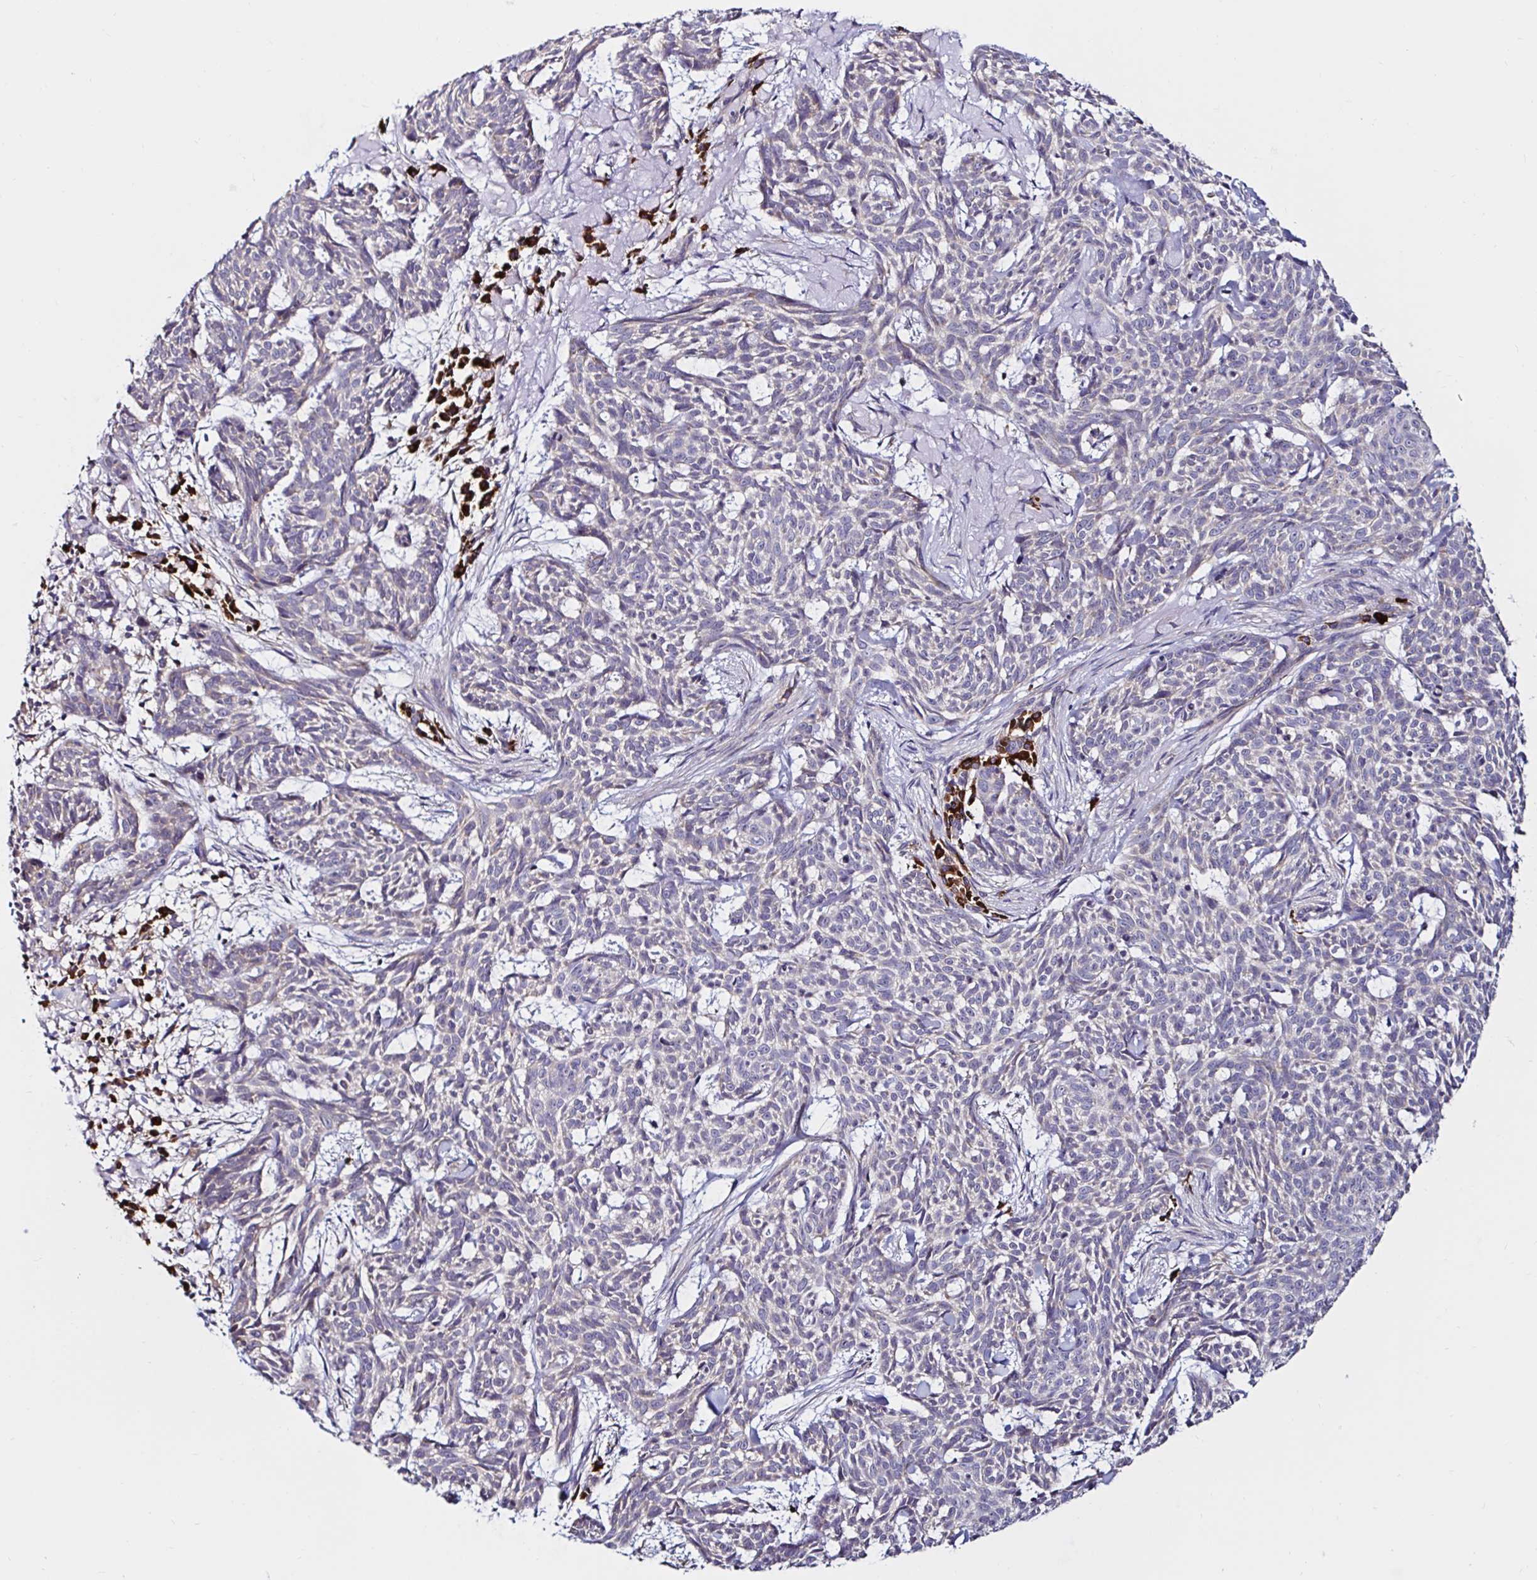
{"staining": {"intensity": "negative", "quantity": "none", "location": "none"}, "tissue": "skin cancer", "cell_type": "Tumor cells", "image_type": "cancer", "snomed": [{"axis": "morphology", "description": "Basal cell carcinoma"}, {"axis": "topography", "description": "Skin"}], "caption": "This is an immunohistochemistry photomicrograph of skin cancer. There is no staining in tumor cells.", "gene": "VSIG2", "patient": {"sex": "female", "age": 93}}